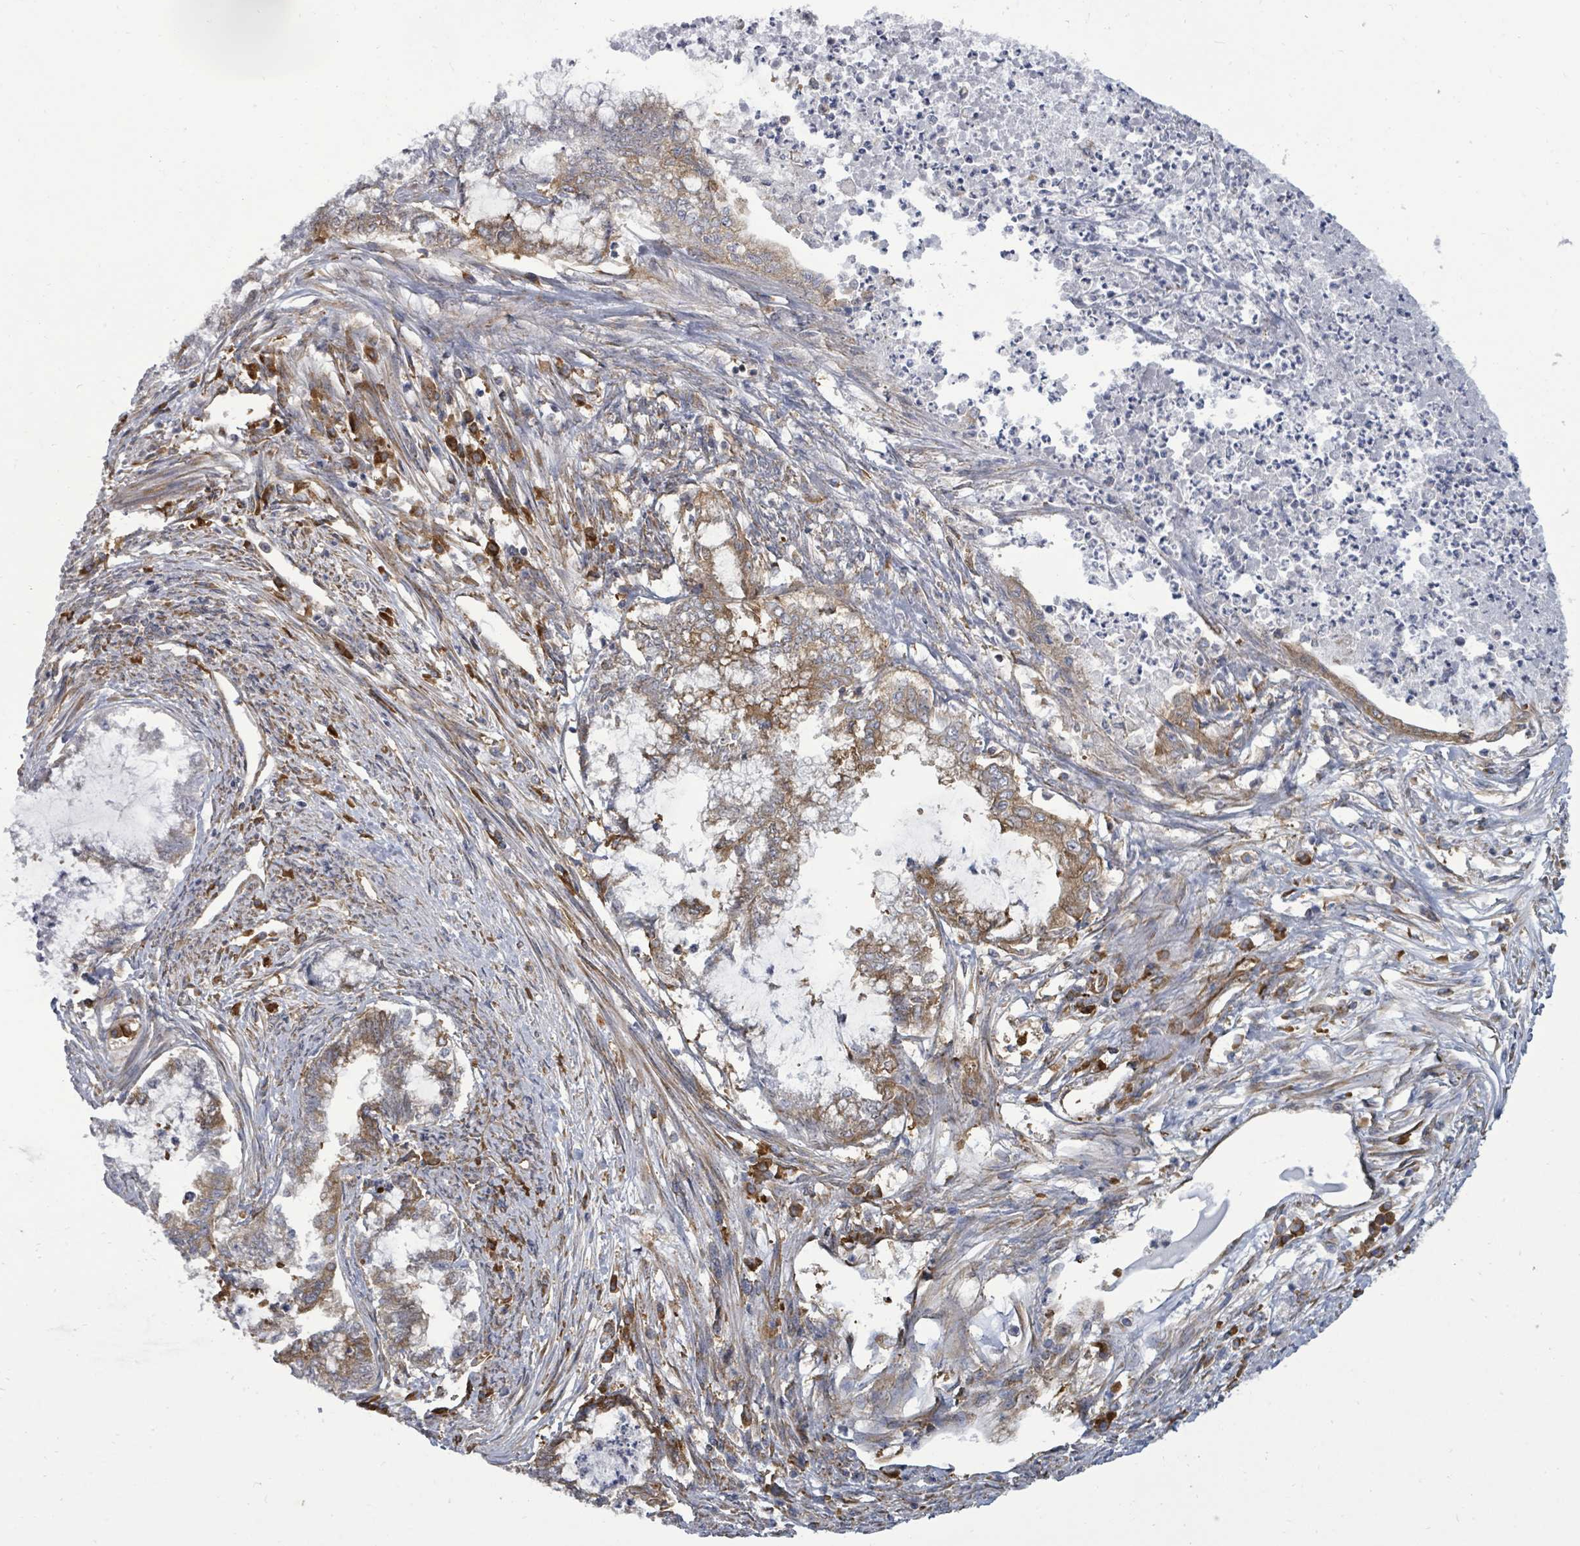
{"staining": {"intensity": "moderate", "quantity": ">75%", "location": "cytoplasmic/membranous"}, "tissue": "endometrial cancer", "cell_type": "Tumor cells", "image_type": "cancer", "snomed": [{"axis": "morphology", "description": "Adenocarcinoma, NOS"}, {"axis": "topography", "description": "Endometrium"}], "caption": "About >75% of tumor cells in human endometrial adenocarcinoma display moderate cytoplasmic/membranous protein positivity as visualized by brown immunohistochemical staining.", "gene": "EIF3C", "patient": {"sex": "female", "age": 79}}